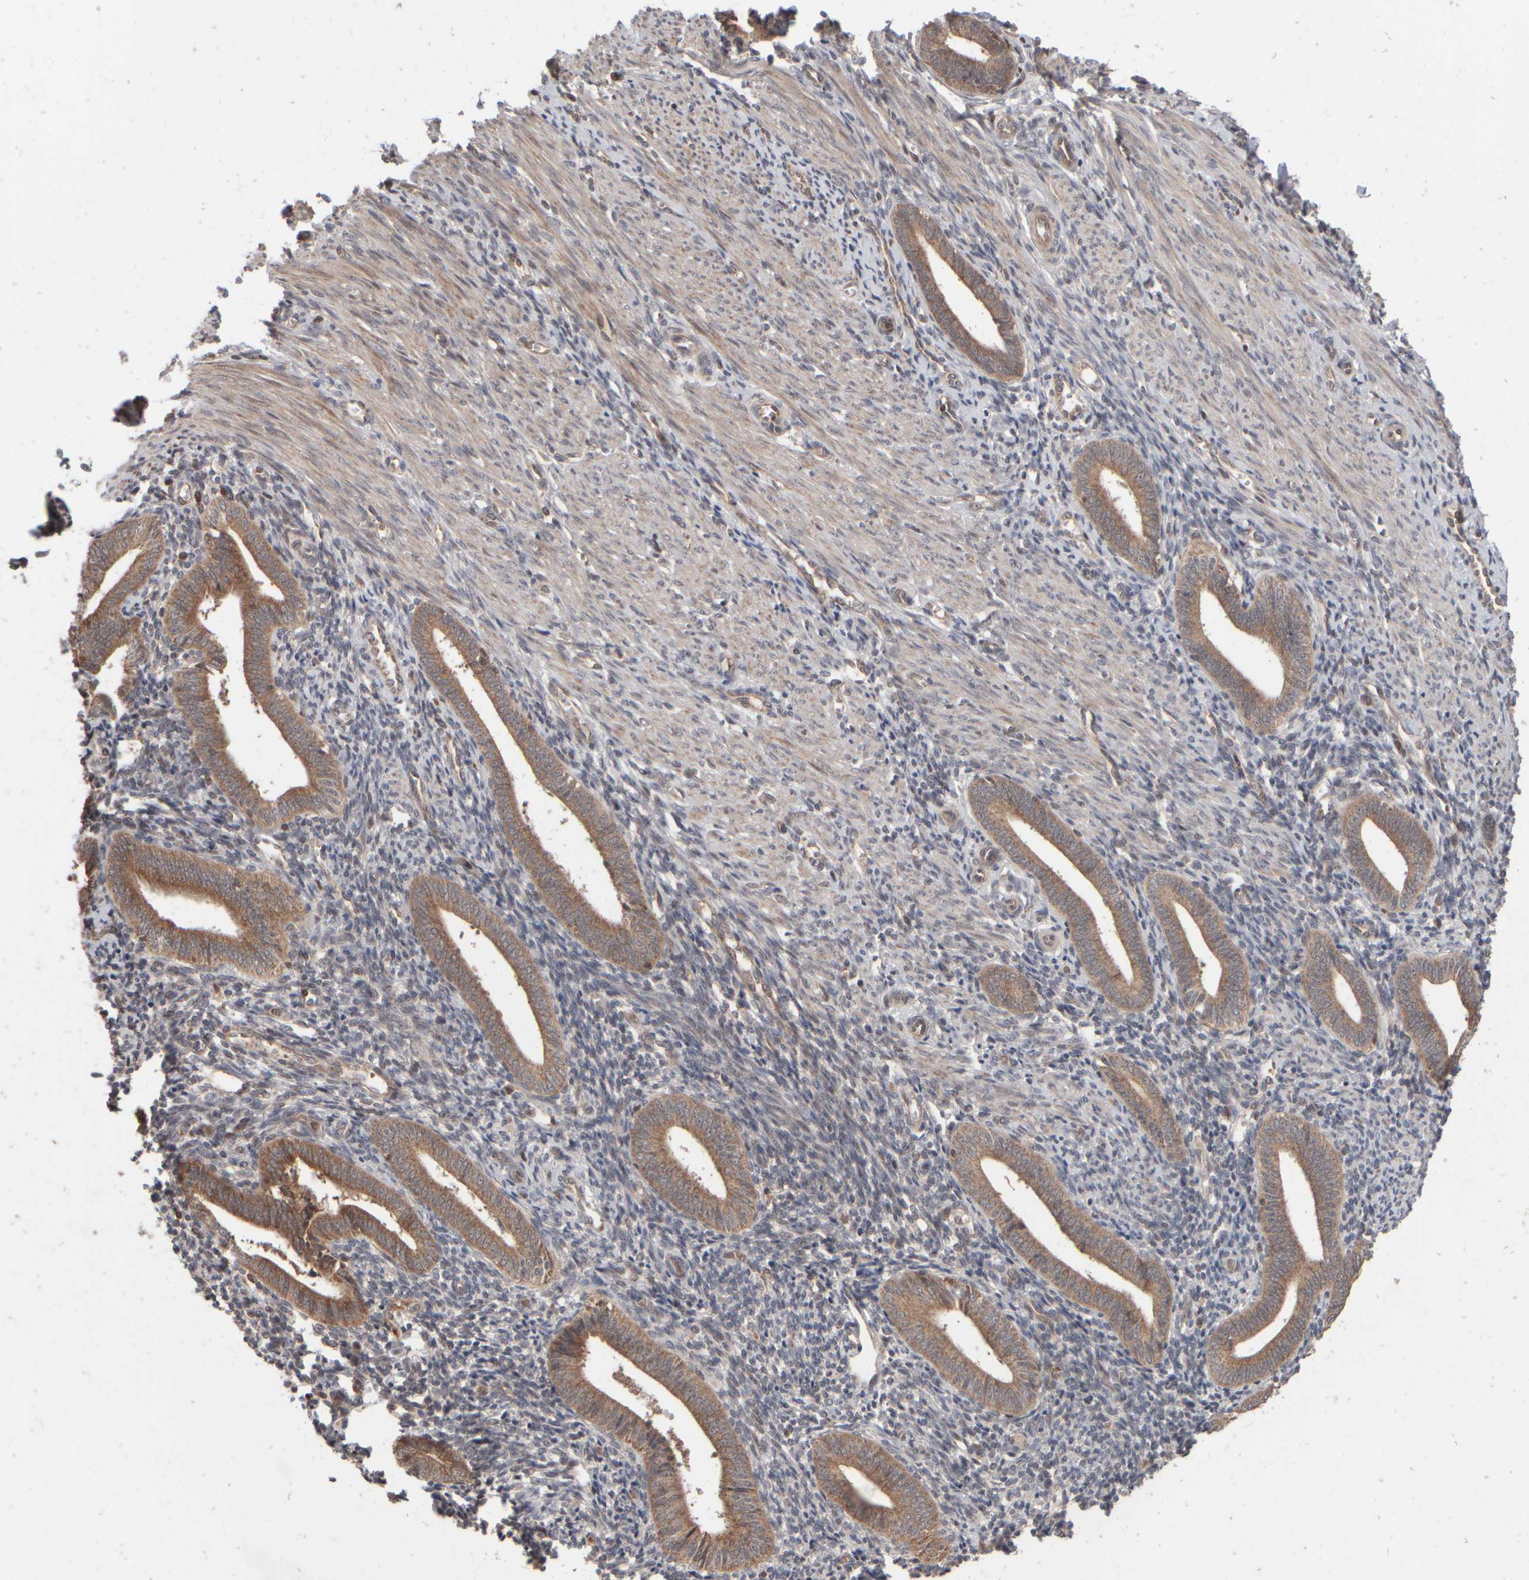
{"staining": {"intensity": "moderate", "quantity": "25%-75%", "location": "cytoplasmic/membranous"}, "tissue": "endometrium", "cell_type": "Cells in endometrial stroma", "image_type": "normal", "snomed": [{"axis": "morphology", "description": "Normal tissue, NOS"}, {"axis": "topography", "description": "Uterus"}, {"axis": "topography", "description": "Endometrium"}], "caption": "Brown immunohistochemical staining in benign endometrium demonstrates moderate cytoplasmic/membranous staining in about 25%-75% of cells in endometrial stroma.", "gene": "ABHD11", "patient": {"sex": "female", "age": 33}}